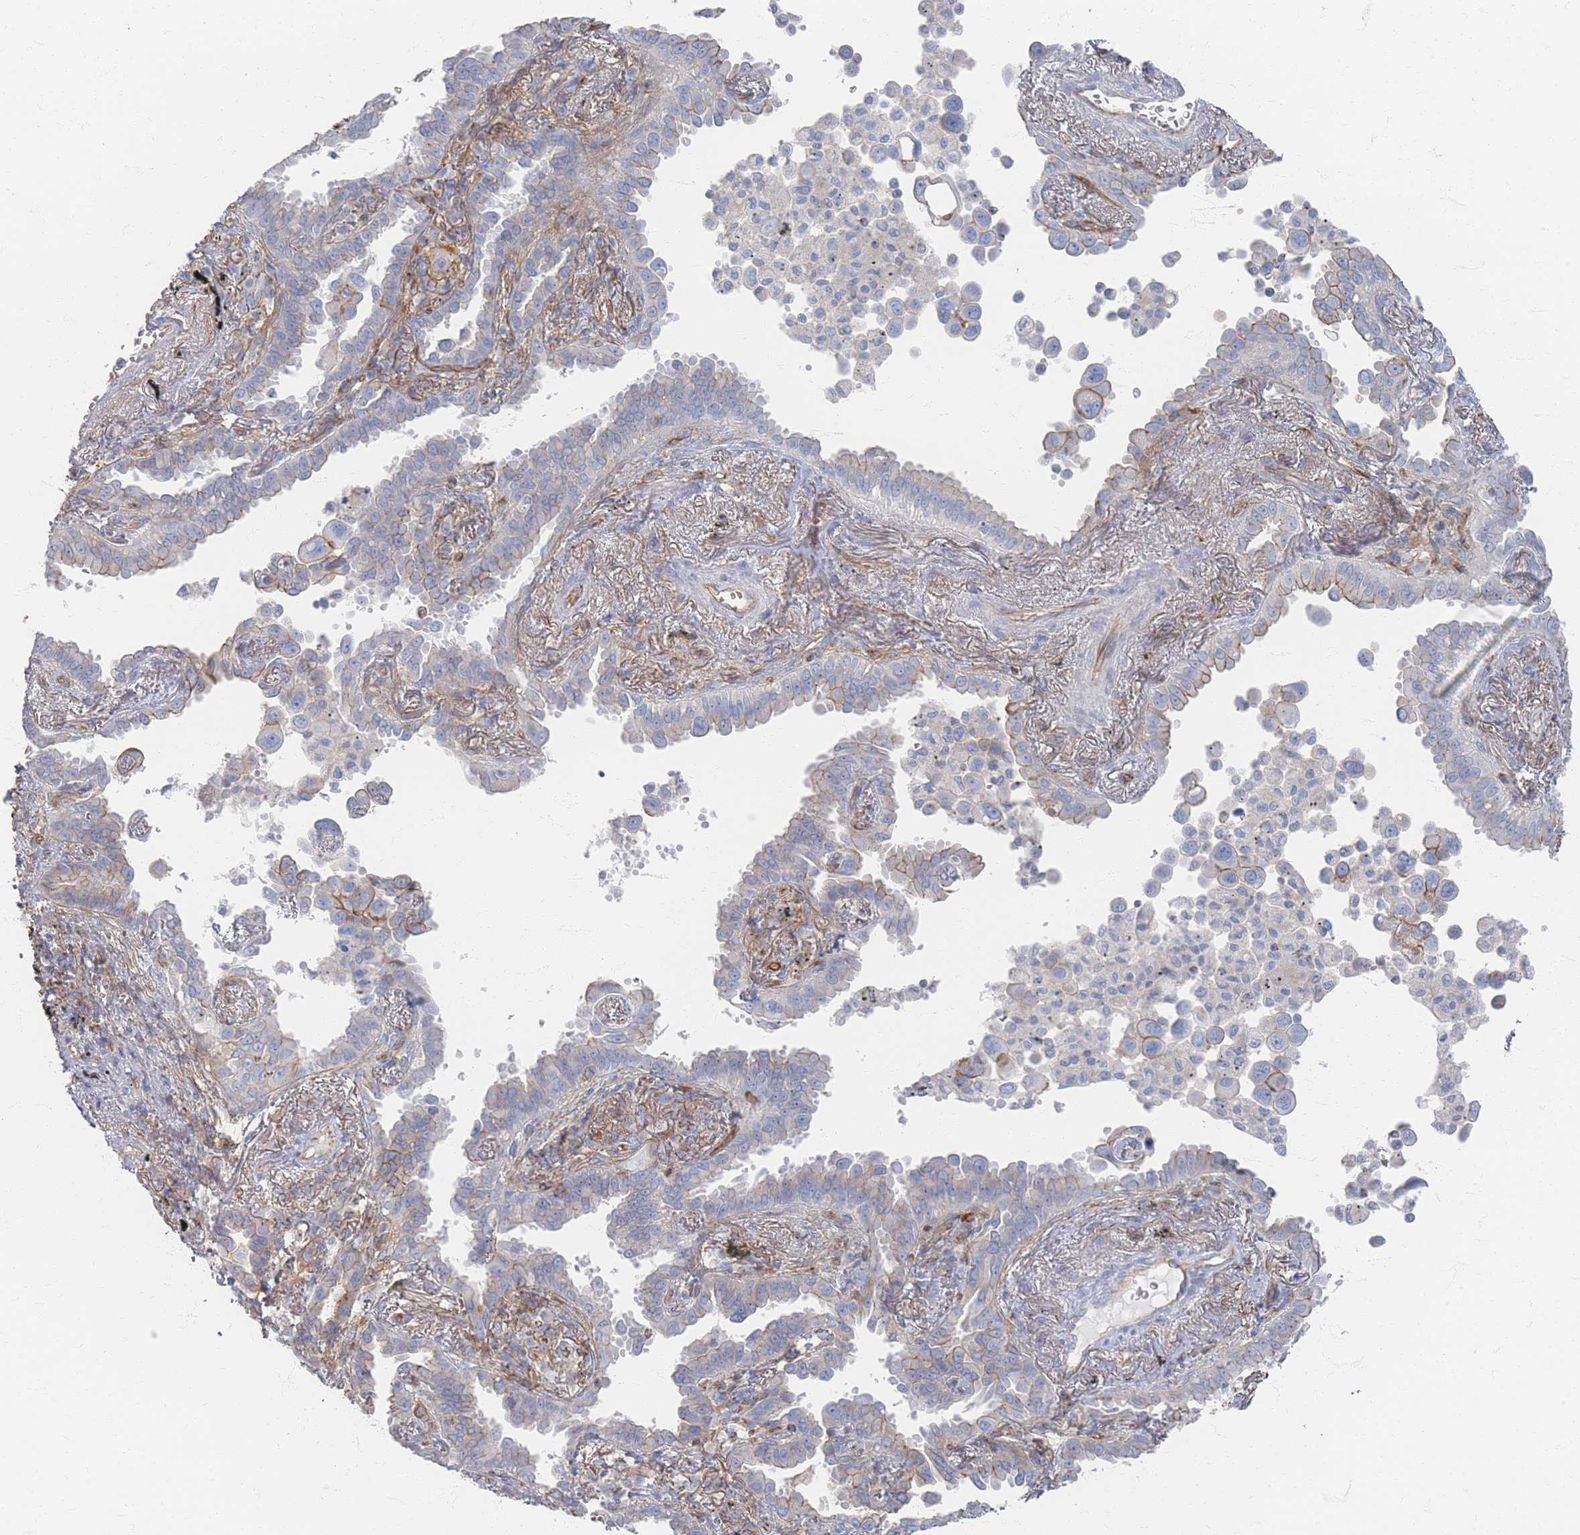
{"staining": {"intensity": "weak", "quantity": "<25%", "location": "cytoplasmic/membranous"}, "tissue": "lung cancer", "cell_type": "Tumor cells", "image_type": "cancer", "snomed": [{"axis": "morphology", "description": "Adenocarcinoma, NOS"}, {"axis": "topography", "description": "Lung"}], "caption": "Micrograph shows no protein staining in tumor cells of adenocarcinoma (lung) tissue.", "gene": "GNB1", "patient": {"sex": "male", "age": 67}}